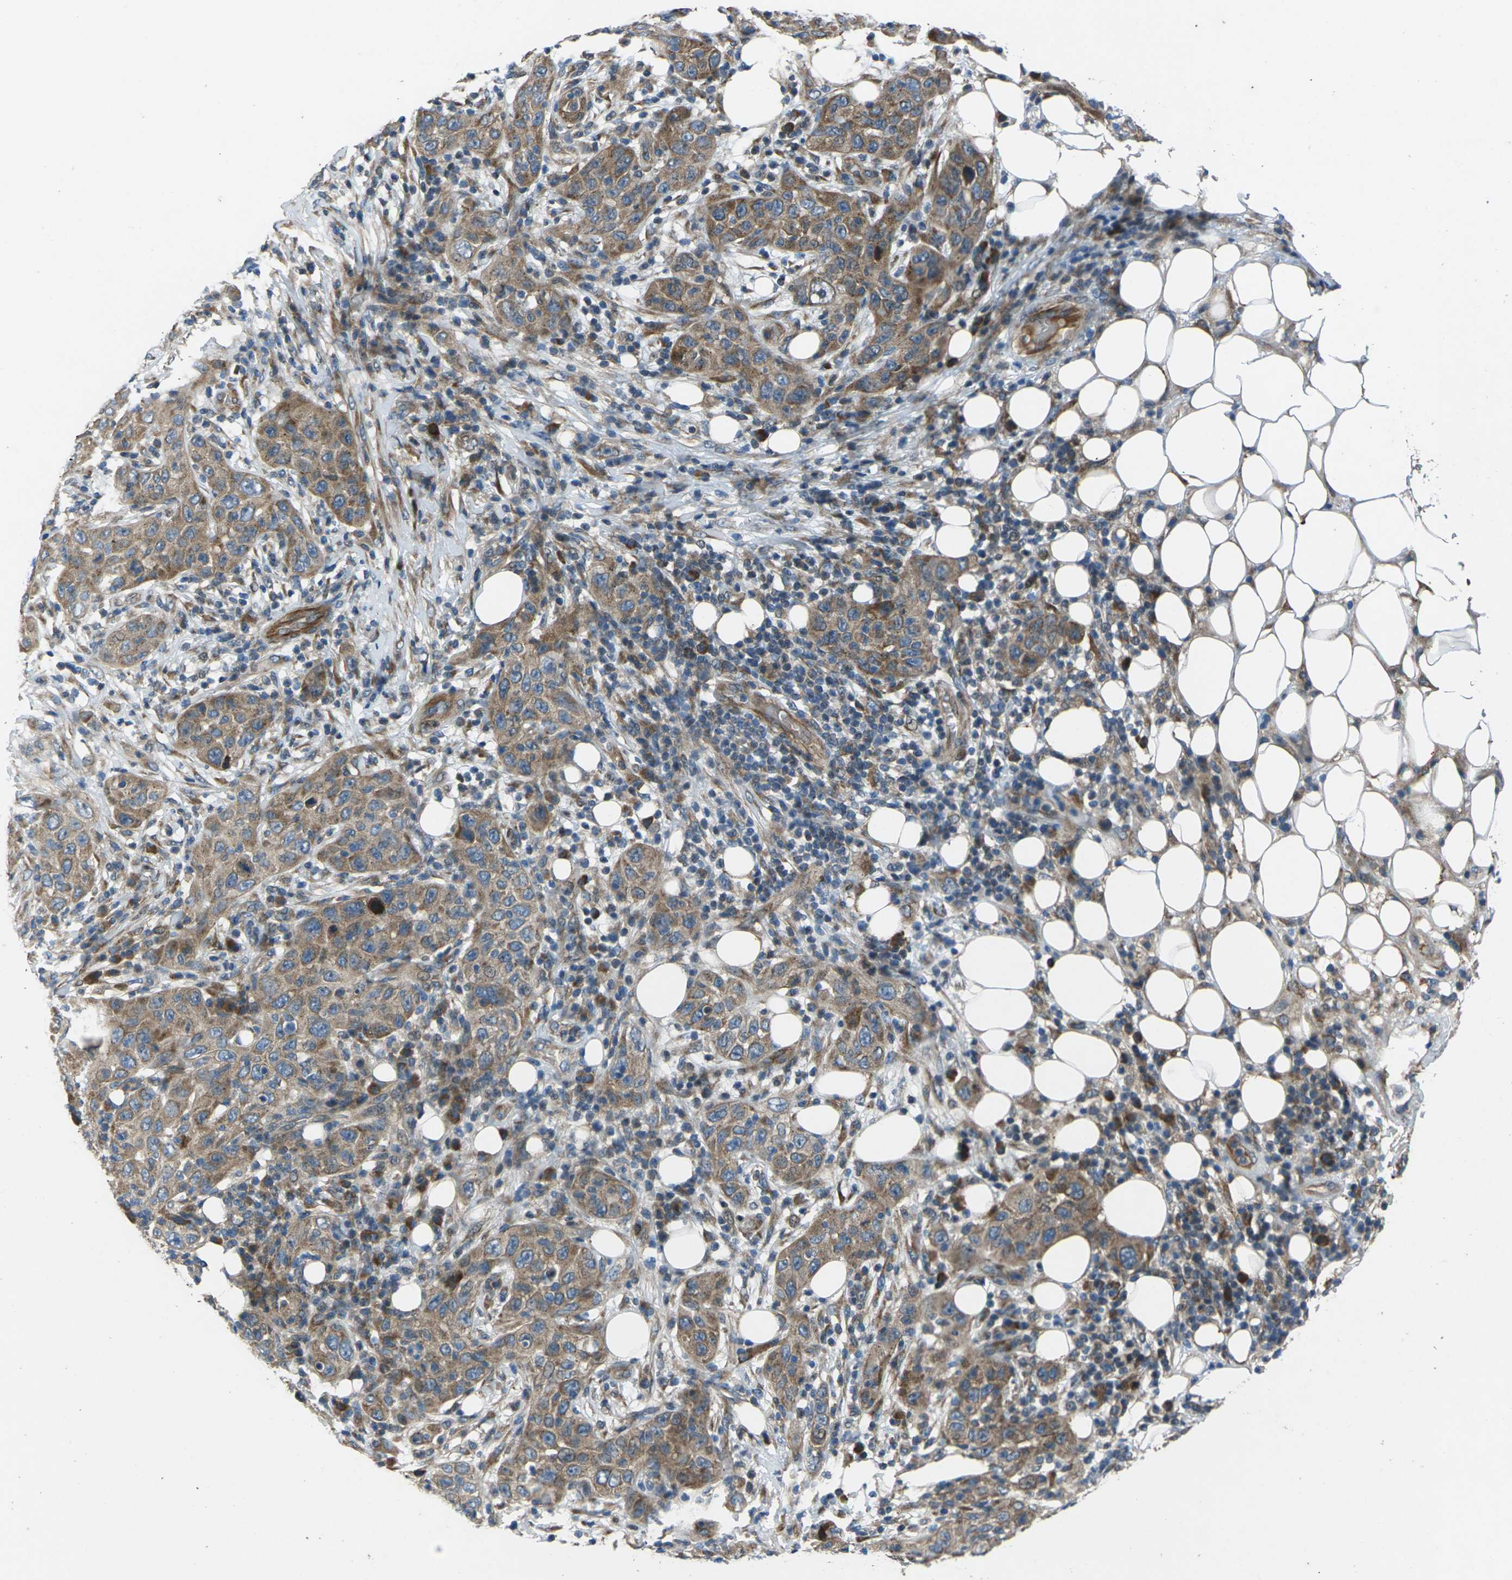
{"staining": {"intensity": "moderate", "quantity": ">75%", "location": "cytoplasmic/membranous"}, "tissue": "skin cancer", "cell_type": "Tumor cells", "image_type": "cancer", "snomed": [{"axis": "morphology", "description": "Squamous cell carcinoma, NOS"}, {"axis": "topography", "description": "Skin"}], "caption": "Immunohistochemistry photomicrograph of skin cancer (squamous cell carcinoma) stained for a protein (brown), which reveals medium levels of moderate cytoplasmic/membranous positivity in about >75% of tumor cells.", "gene": "EDNRA", "patient": {"sex": "female", "age": 88}}